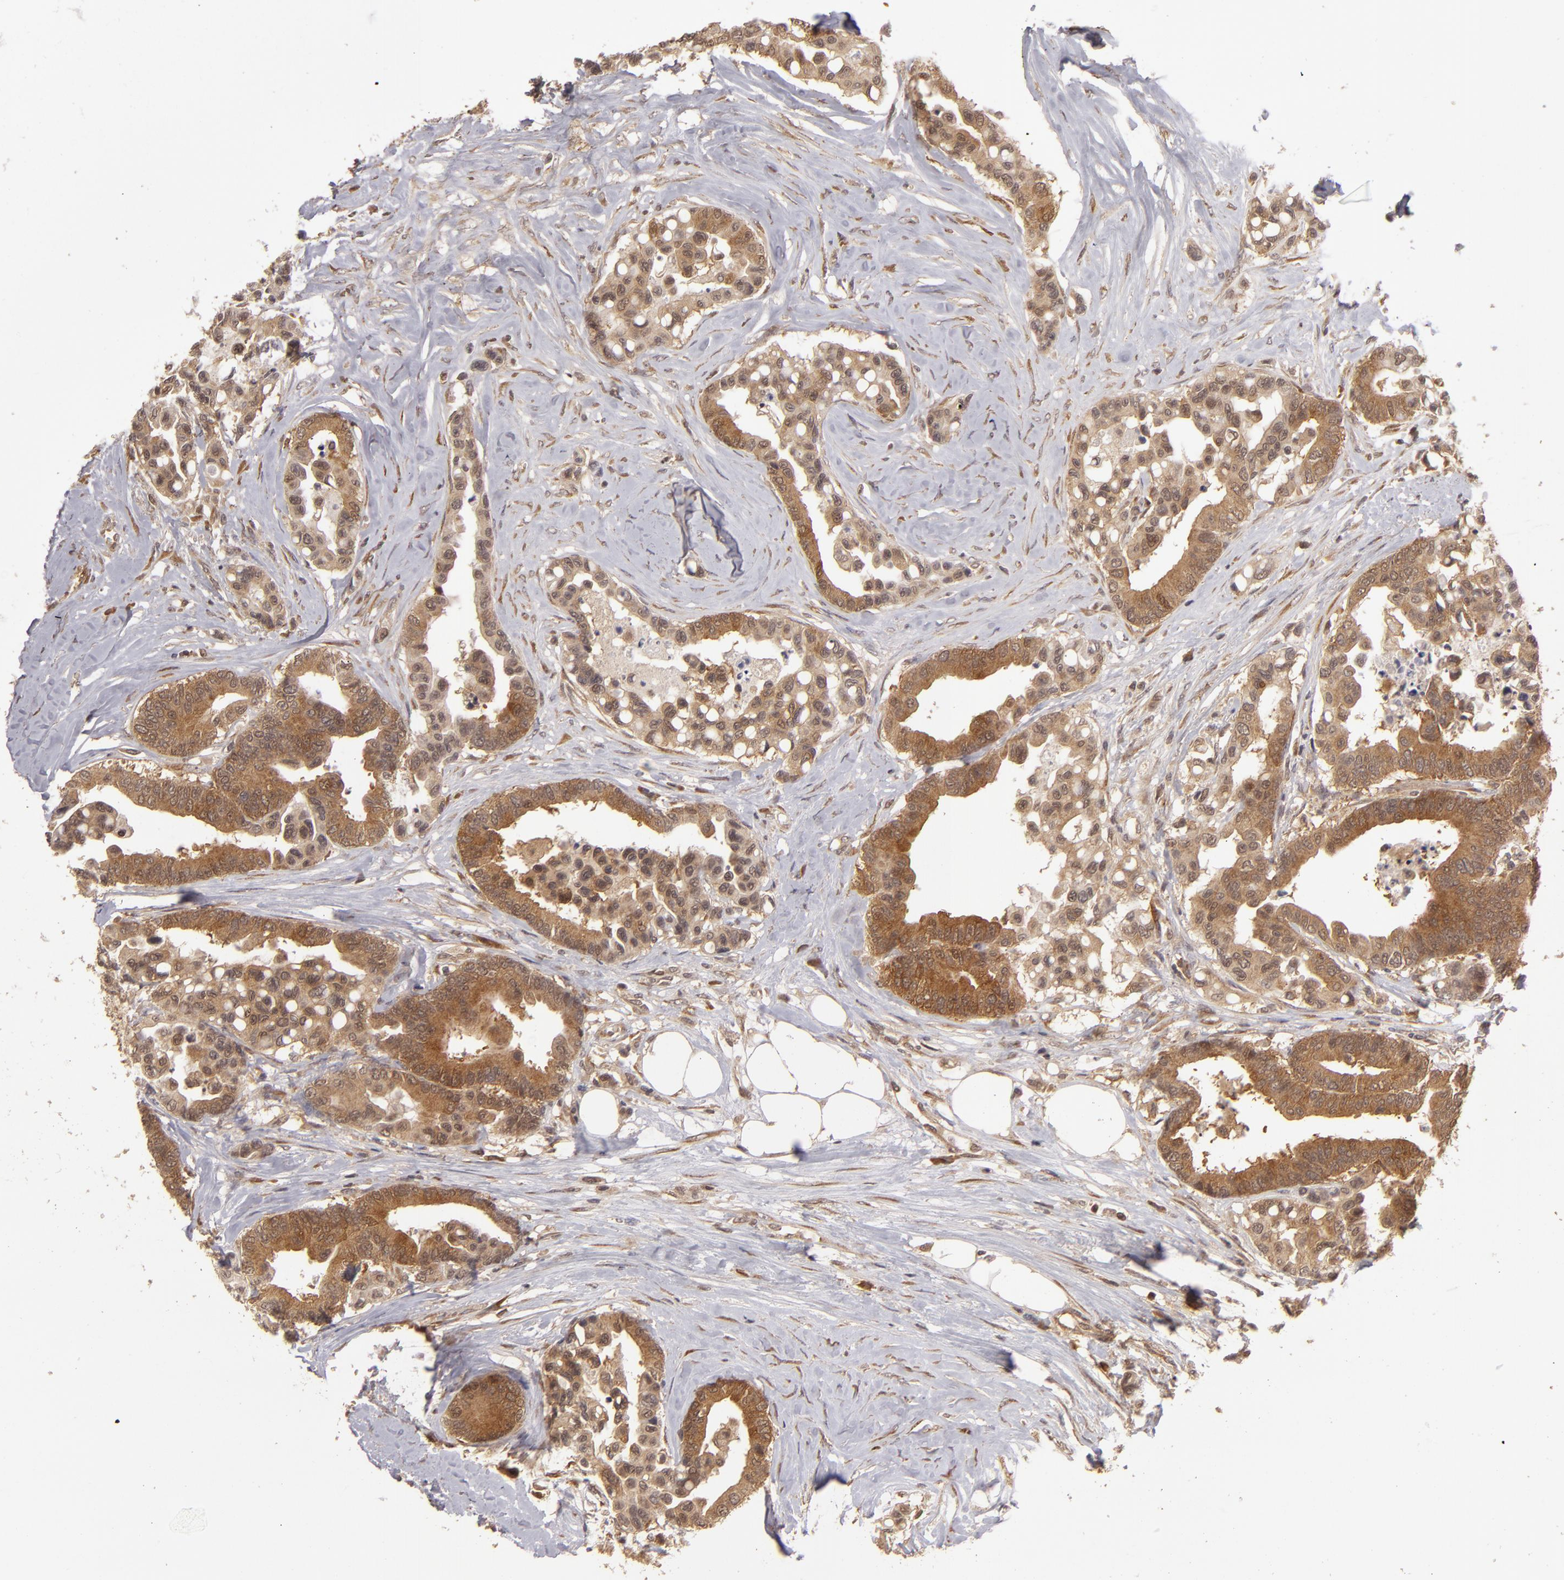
{"staining": {"intensity": "moderate", "quantity": ">75%", "location": "cytoplasmic/membranous"}, "tissue": "colorectal cancer", "cell_type": "Tumor cells", "image_type": "cancer", "snomed": [{"axis": "morphology", "description": "Adenocarcinoma, NOS"}, {"axis": "topography", "description": "Colon"}], "caption": "Adenocarcinoma (colorectal) stained for a protein displays moderate cytoplasmic/membranous positivity in tumor cells.", "gene": "MAPK3", "patient": {"sex": "male", "age": 82}}